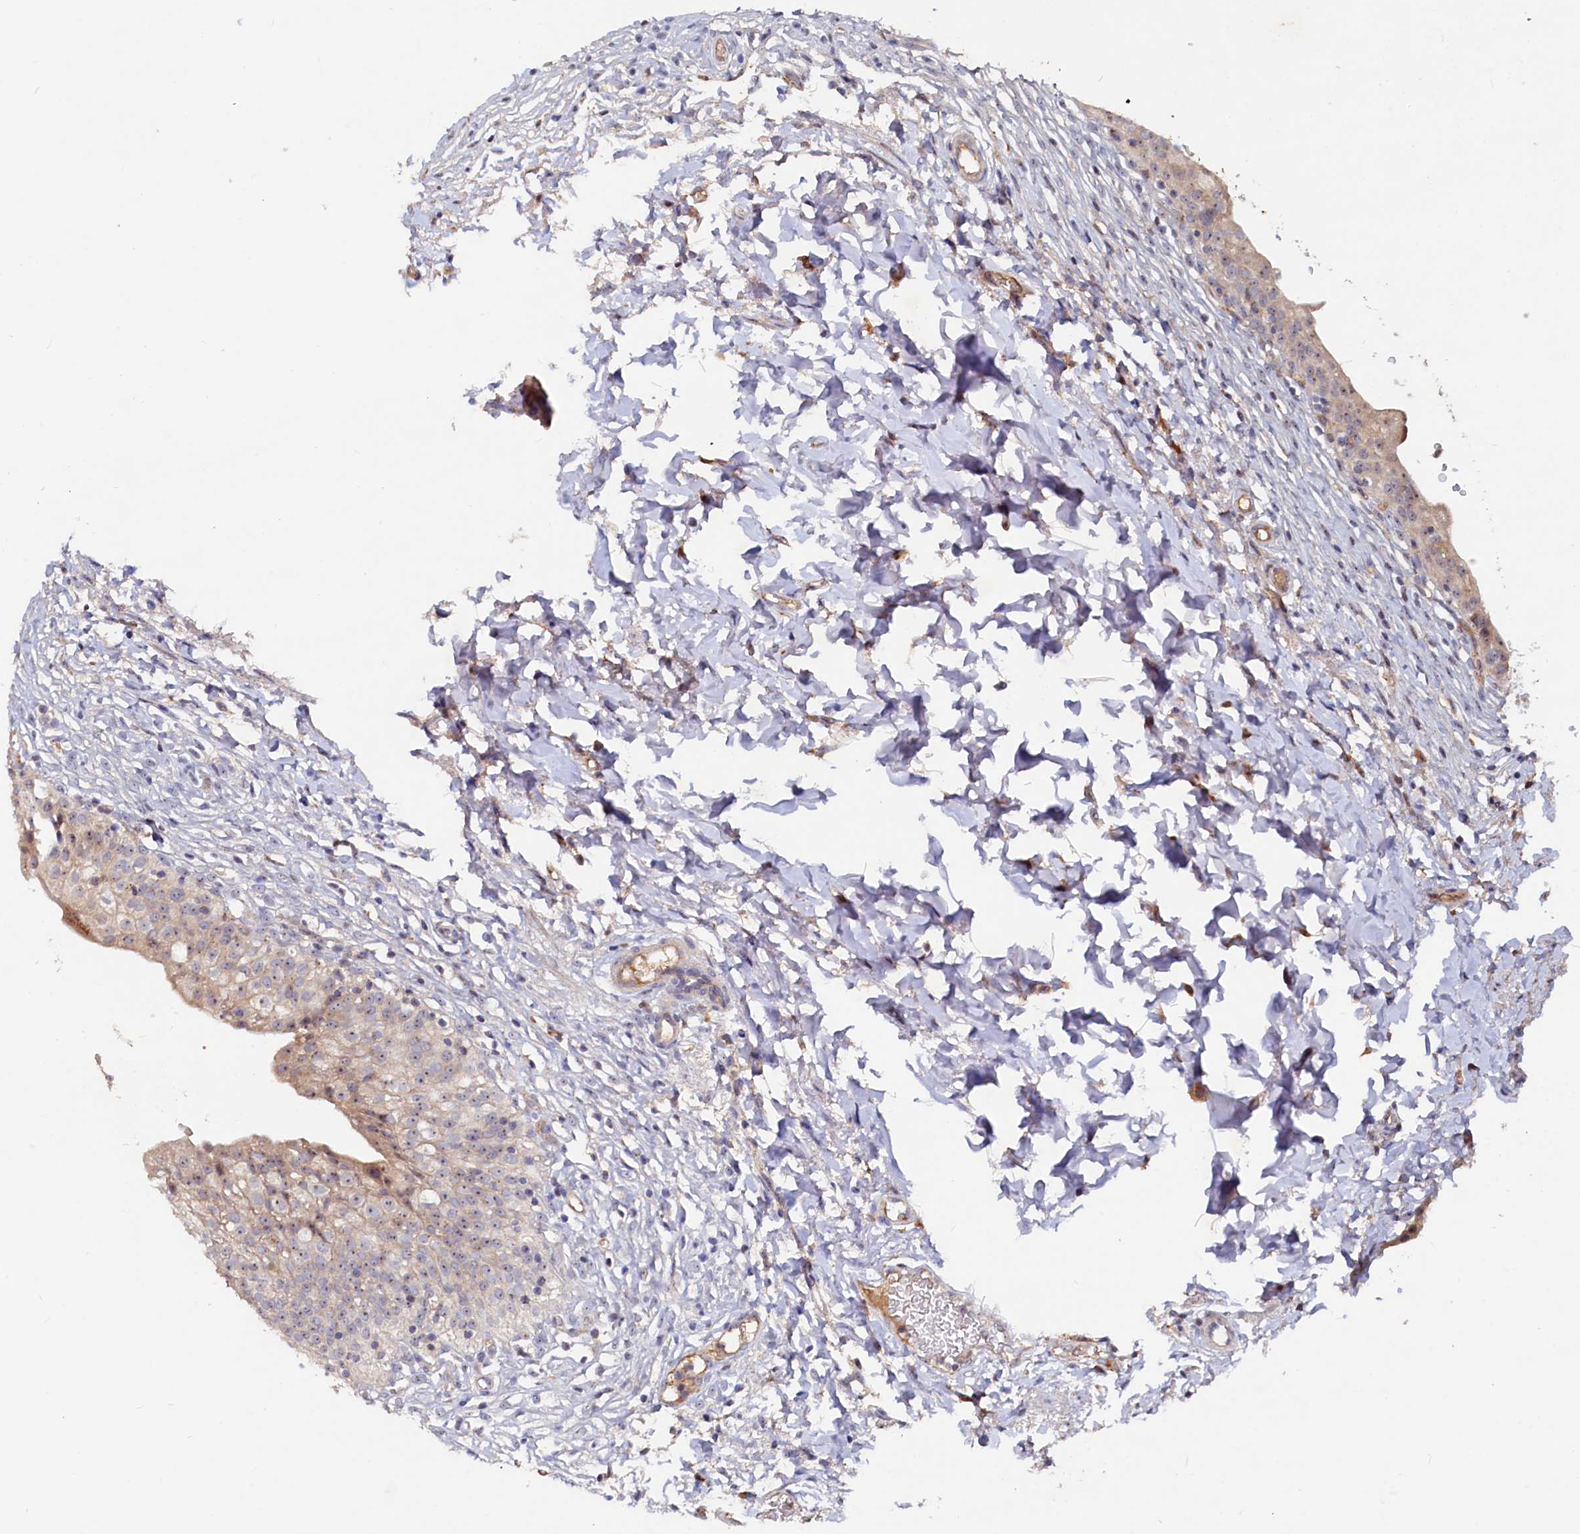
{"staining": {"intensity": "moderate", "quantity": "25%-75%", "location": "cytoplasmic/membranous,nuclear"}, "tissue": "urinary bladder", "cell_type": "Urothelial cells", "image_type": "normal", "snomed": [{"axis": "morphology", "description": "Normal tissue, NOS"}, {"axis": "topography", "description": "Urinary bladder"}], "caption": "Benign urinary bladder displays moderate cytoplasmic/membranous,nuclear staining in approximately 25%-75% of urothelial cells The staining was performed using DAB, with brown indicating positive protein expression. Nuclei are stained blue with hematoxylin..", "gene": "RGS7BP", "patient": {"sex": "male", "age": 55}}